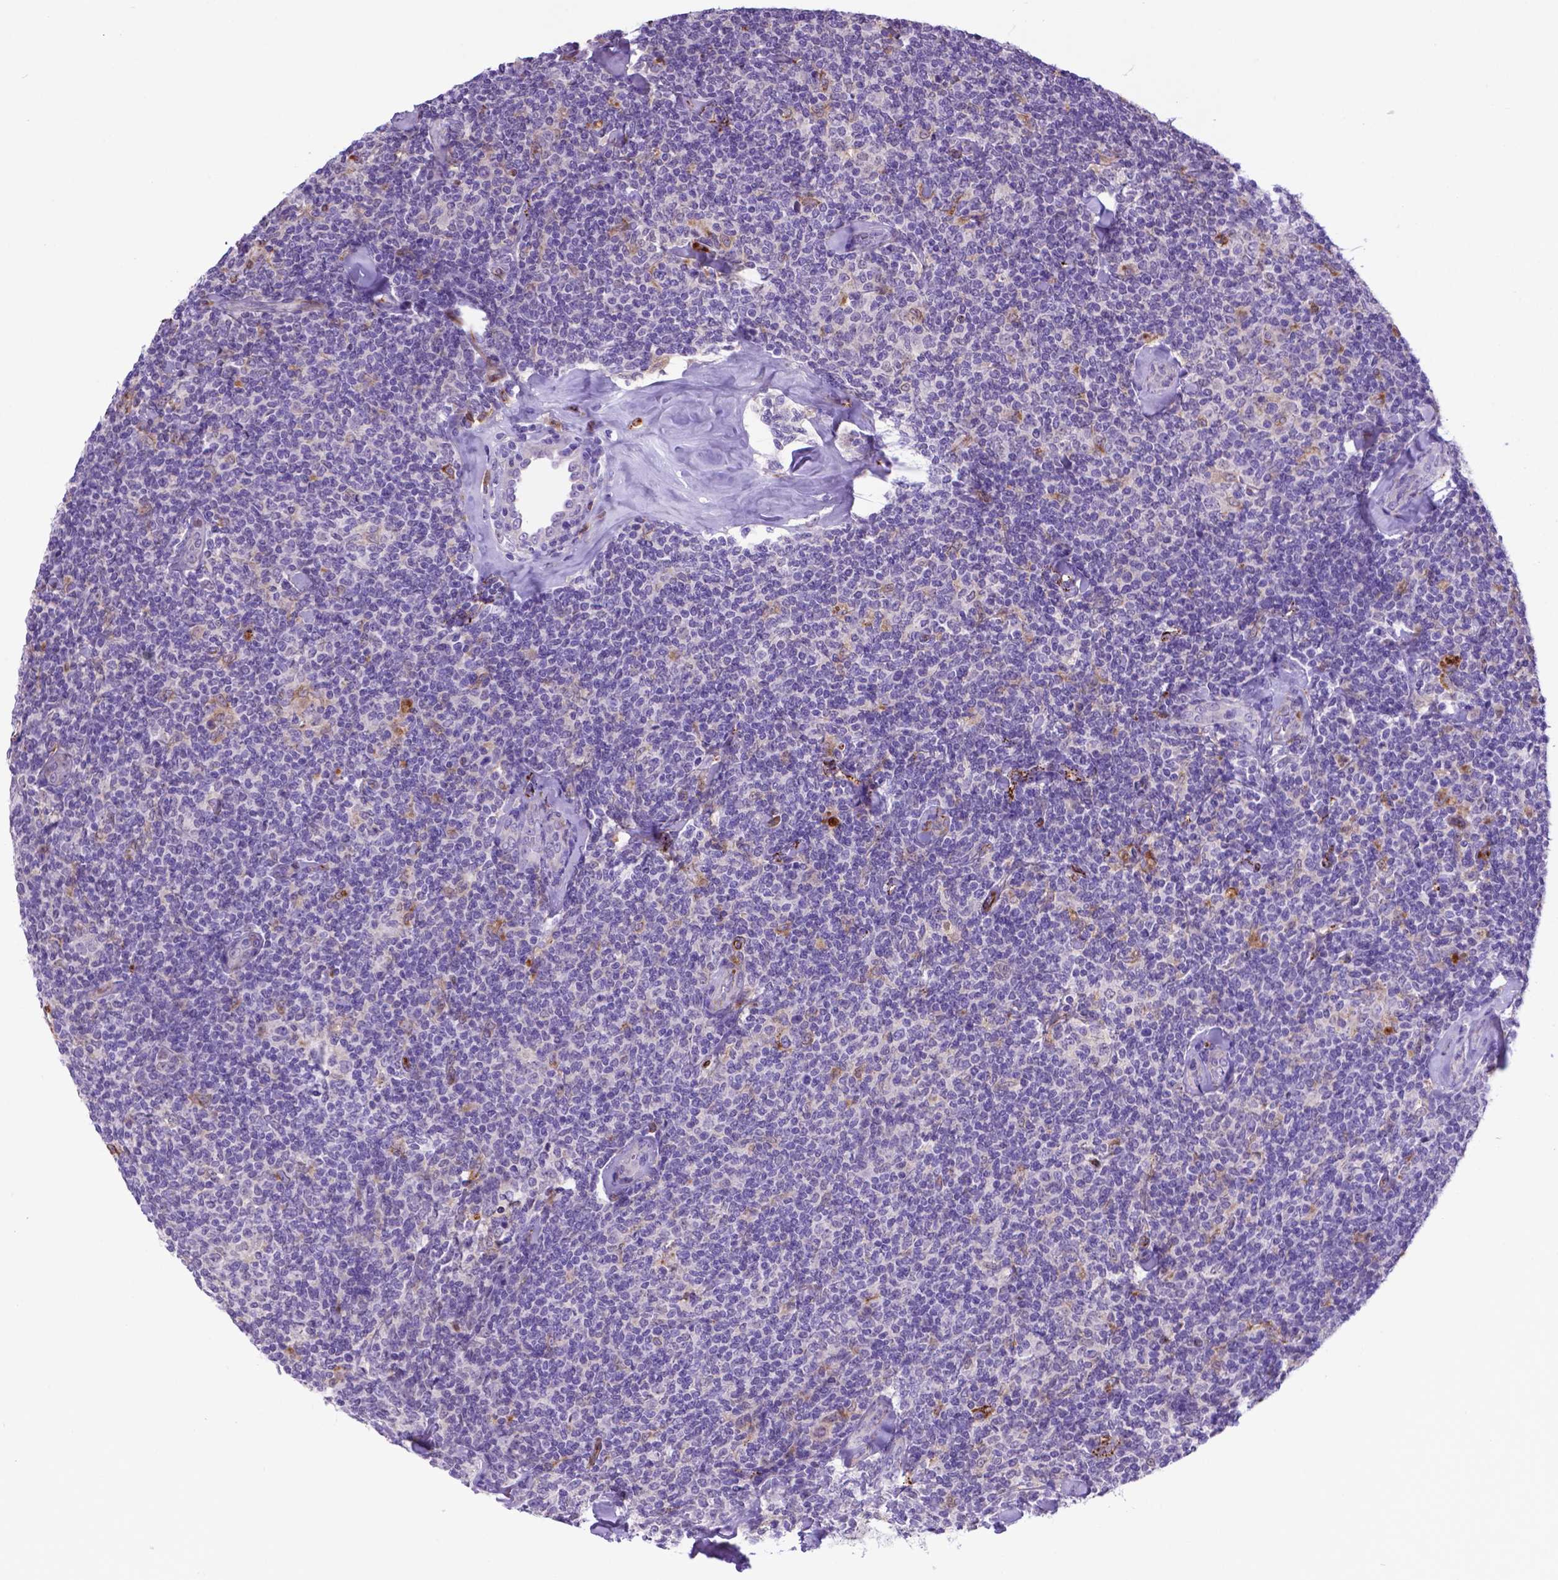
{"staining": {"intensity": "negative", "quantity": "none", "location": "none"}, "tissue": "lymphoma", "cell_type": "Tumor cells", "image_type": "cancer", "snomed": [{"axis": "morphology", "description": "Malignant lymphoma, non-Hodgkin's type, Low grade"}, {"axis": "topography", "description": "Lymph node"}], "caption": "Immunohistochemistry (IHC) of human malignant lymphoma, non-Hodgkin's type (low-grade) shows no expression in tumor cells. The staining is performed using DAB (3,3'-diaminobenzidine) brown chromogen with nuclei counter-stained in using hematoxylin.", "gene": "LZTR1", "patient": {"sex": "female", "age": 56}}